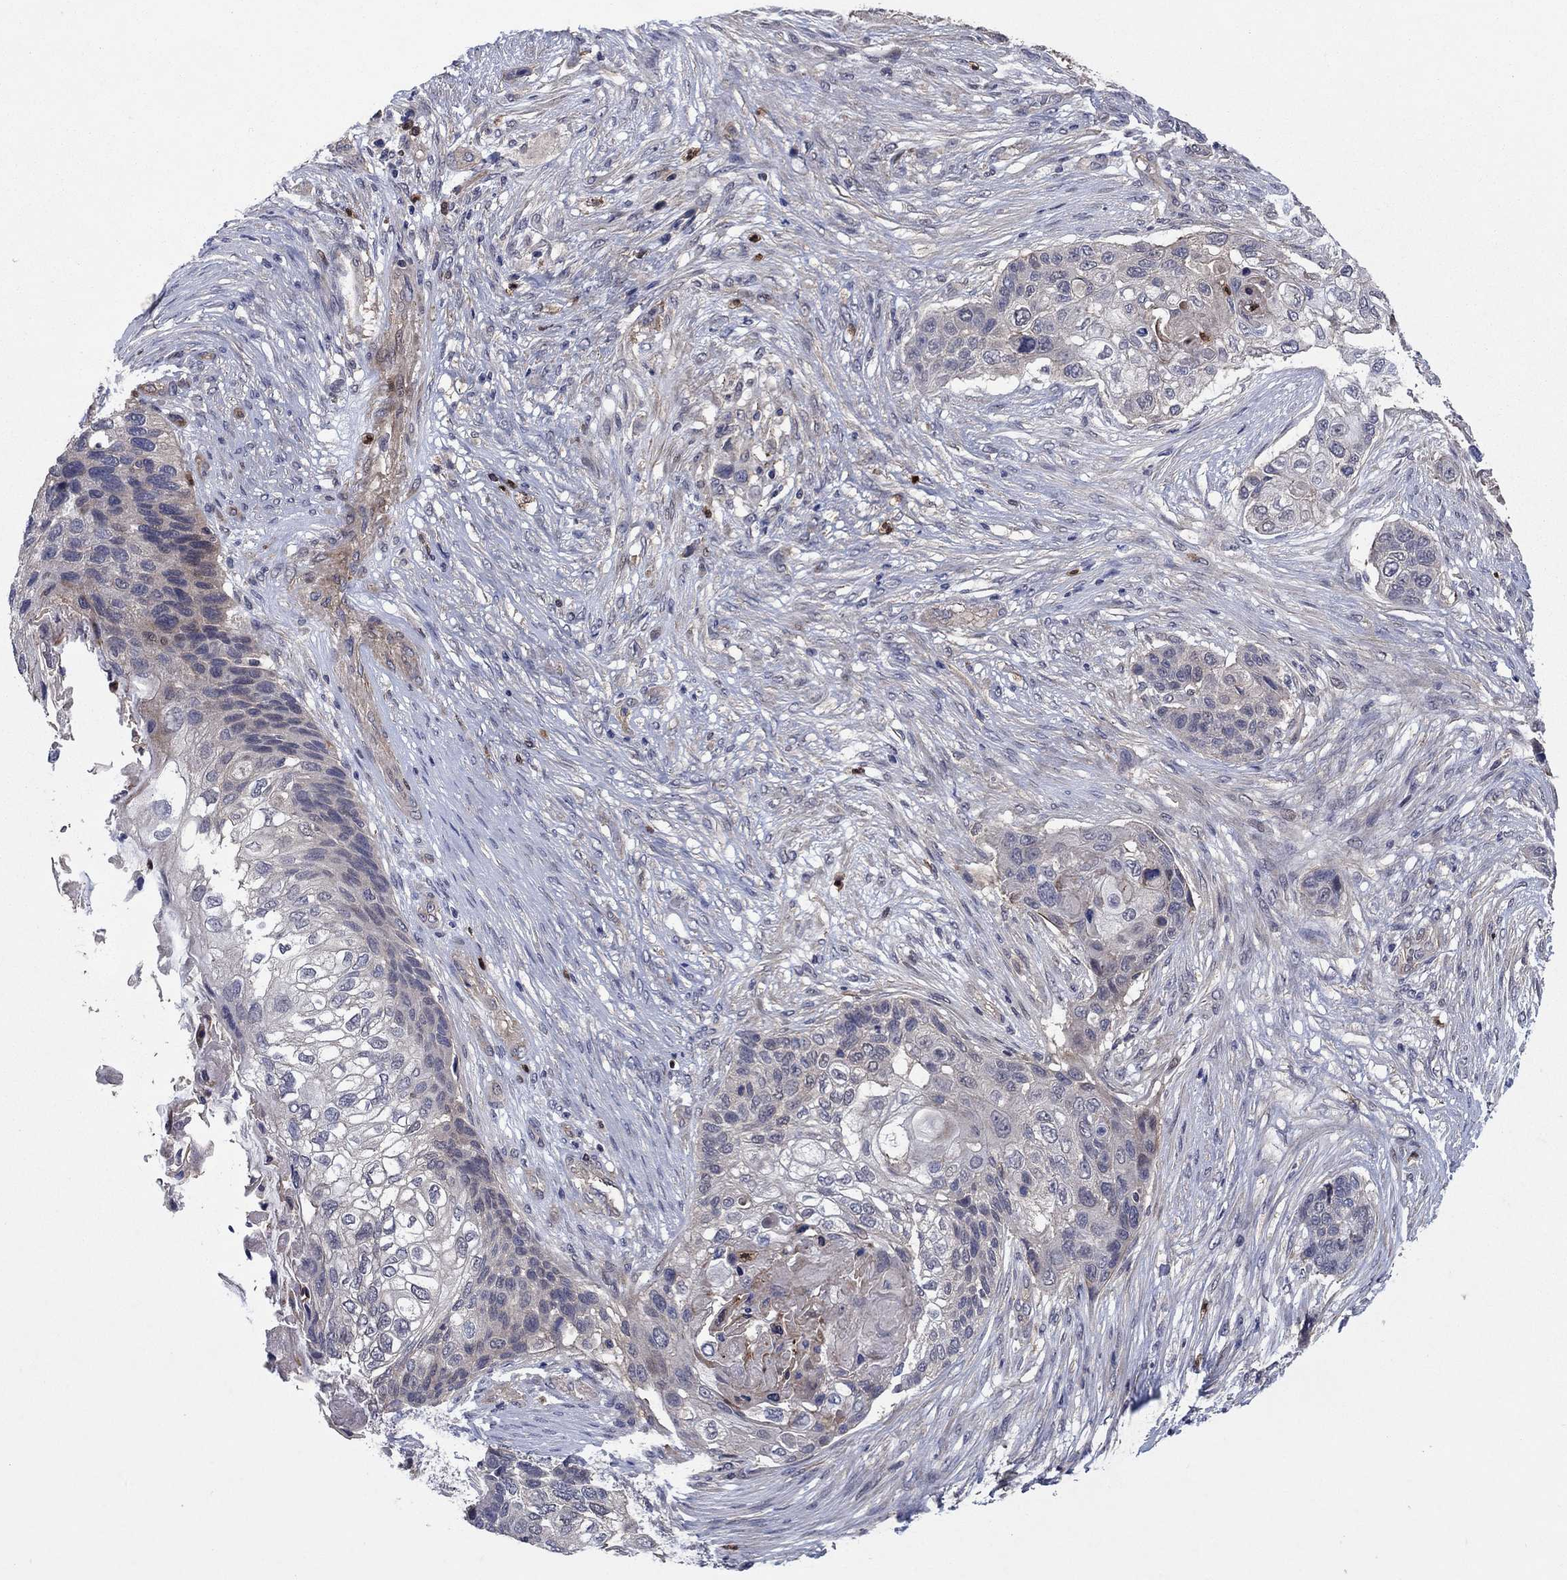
{"staining": {"intensity": "negative", "quantity": "none", "location": "none"}, "tissue": "lung cancer", "cell_type": "Tumor cells", "image_type": "cancer", "snomed": [{"axis": "morphology", "description": "Squamous cell carcinoma, NOS"}, {"axis": "topography", "description": "Lung"}], "caption": "Lung cancer stained for a protein using IHC displays no positivity tumor cells.", "gene": "MSRB1", "patient": {"sex": "male", "age": 69}}